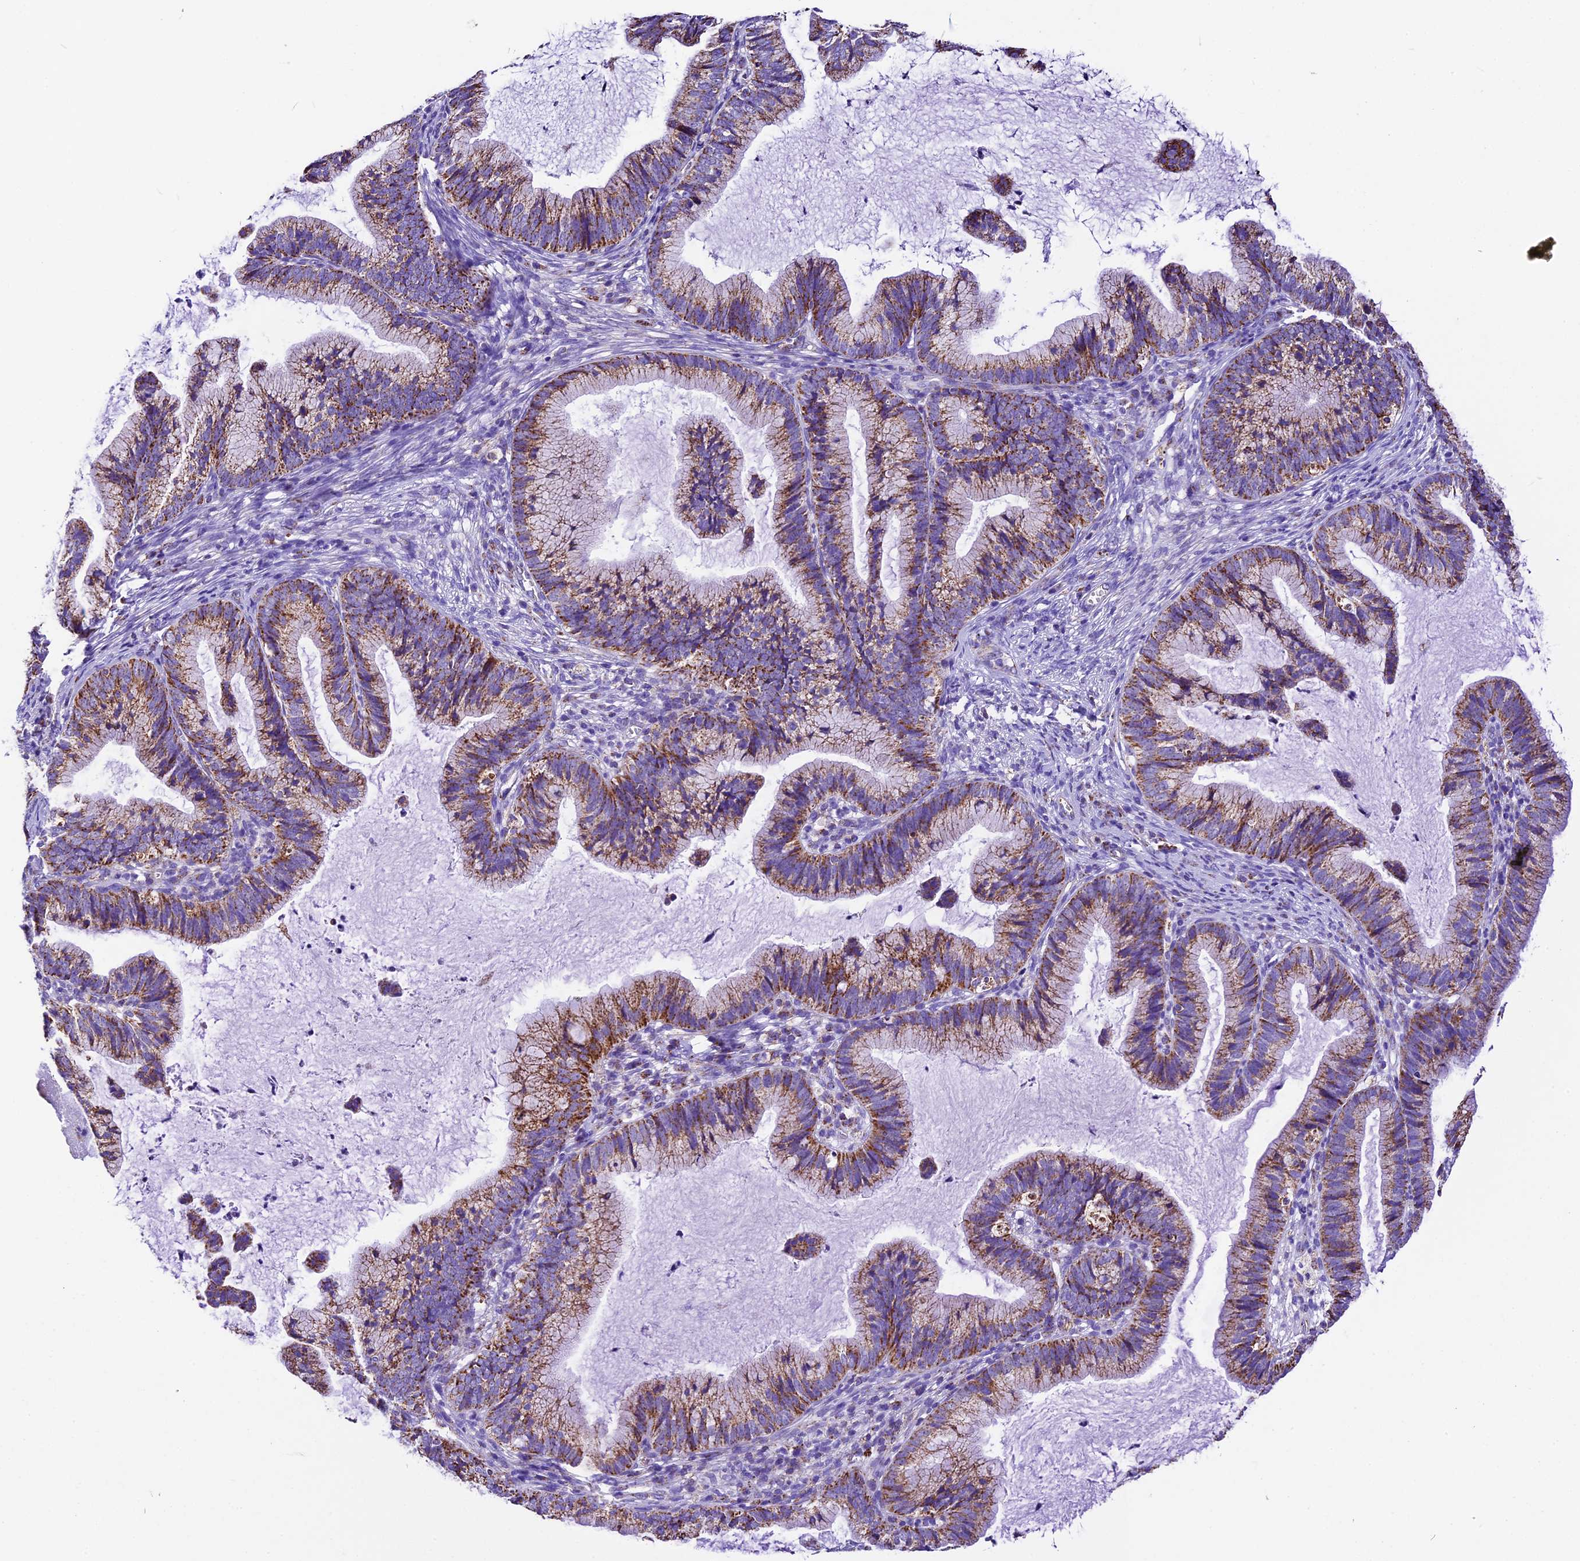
{"staining": {"intensity": "moderate", "quantity": ">75%", "location": "cytoplasmic/membranous"}, "tissue": "cervical cancer", "cell_type": "Tumor cells", "image_type": "cancer", "snomed": [{"axis": "morphology", "description": "Adenocarcinoma, NOS"}, {"axis": "topography", "description": "Cervix"}], "caption": "High-power microscopy captured an immunohistochemistry (IHC) image of cervical adenocarcinoma, revealing moderate cytoplasmic/membranous staining in about >75% of tumor cells.", "gene": "DCAF5", "patient": {"sex": "female", "age": 36}}